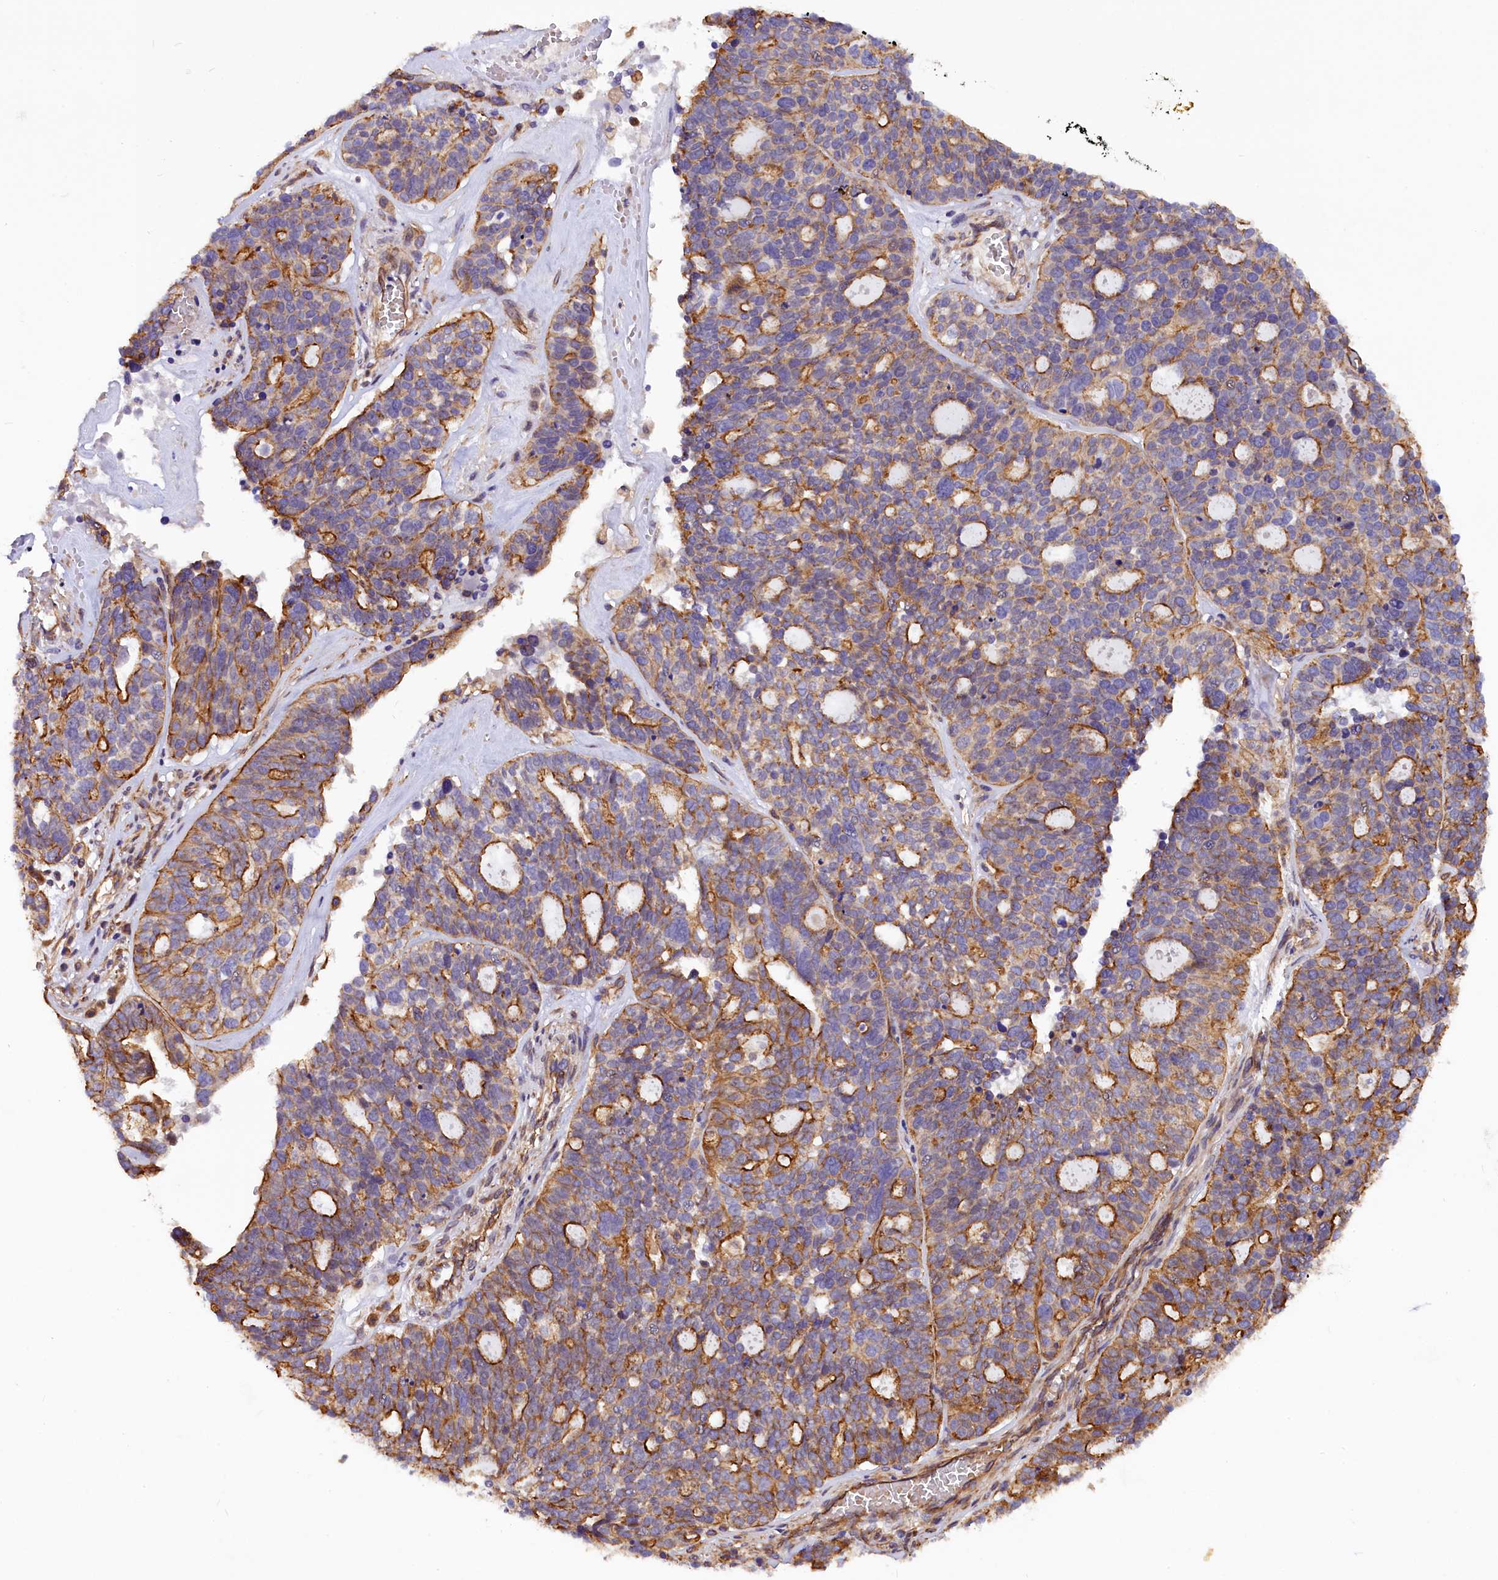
{"staining": {"intensity": "moderate", "quantity": ">75%", "location": "cytoplasmic/membranous"}, "tissue": "ovarian cancer", "cell_type": "Tumor cells", "image_type": "cancer", "snomed": [{"axis": "morphology", "description": "Cystadenocarcinoma, serous, NOS"}, {"axis": "topography", "description": "Ovary"}], "caption": "An image of human ovarian cancer (serous cystadenocarcinoma) stained for a protein displays moderate cytoplasmic/membranous brown staining in tumor cells.", "gene": "MED20", "patient": {"sex": "female", "age": 59}}